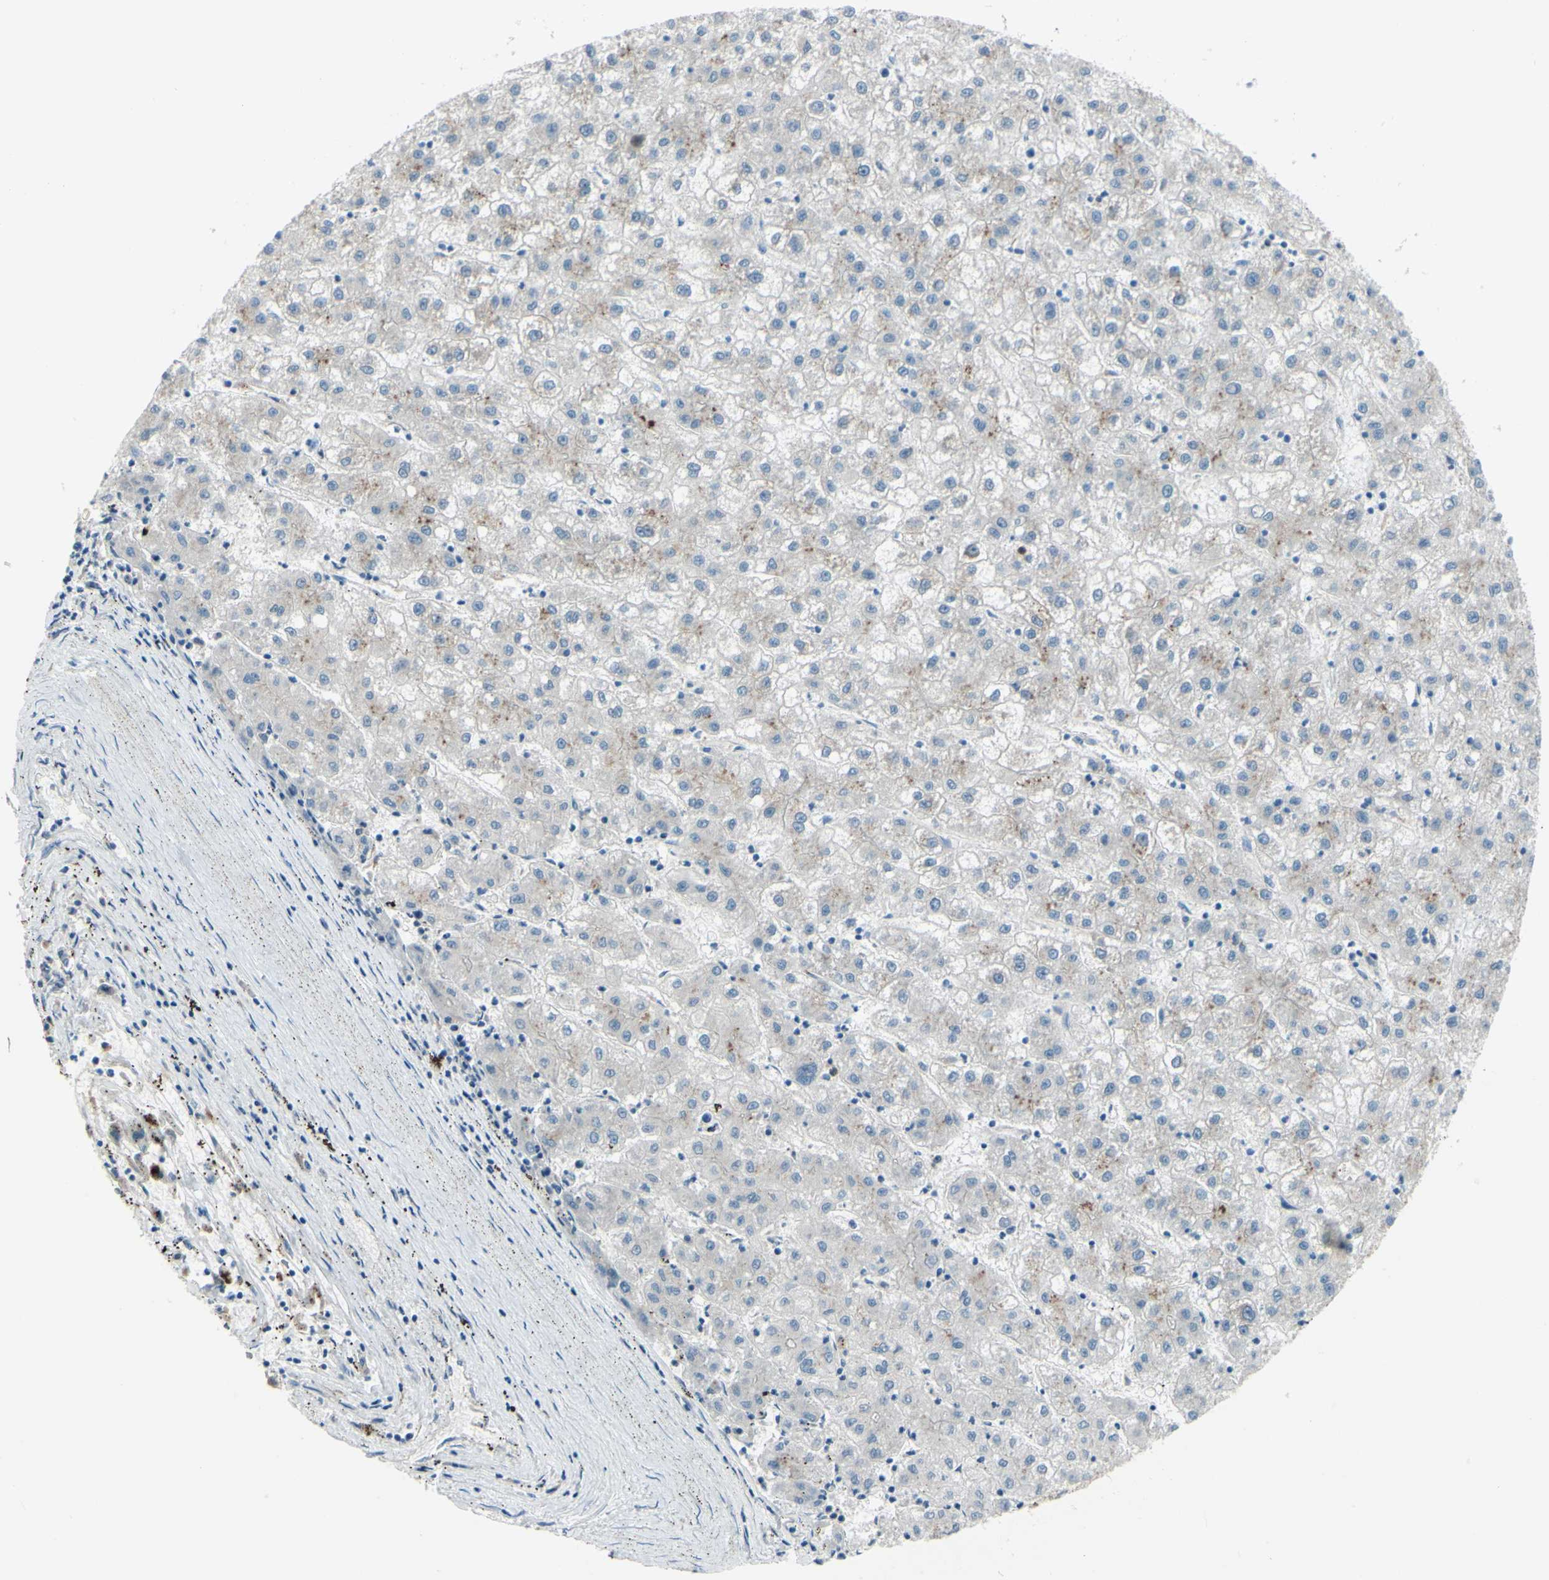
{"staining": {"intensity": "weak", "quantity": "<25%", "location": "cytoplasmic/membranous"}, "tissue": "liver cancer", "cell_type": "Tumor cells", "image_type": "cancer", "snomed": [{"axis": "morphology", "description": "Carcinoma, Hepatocellular, NOS"}, {"axis": "topography", "description": "Liver"}], "caption": "Tumor cells are negative for brown protein staining in liver cancer (hepatocellular carcinoma).", "gene": "LMTK2", "patient": {"sex": "male", "age": 72}}